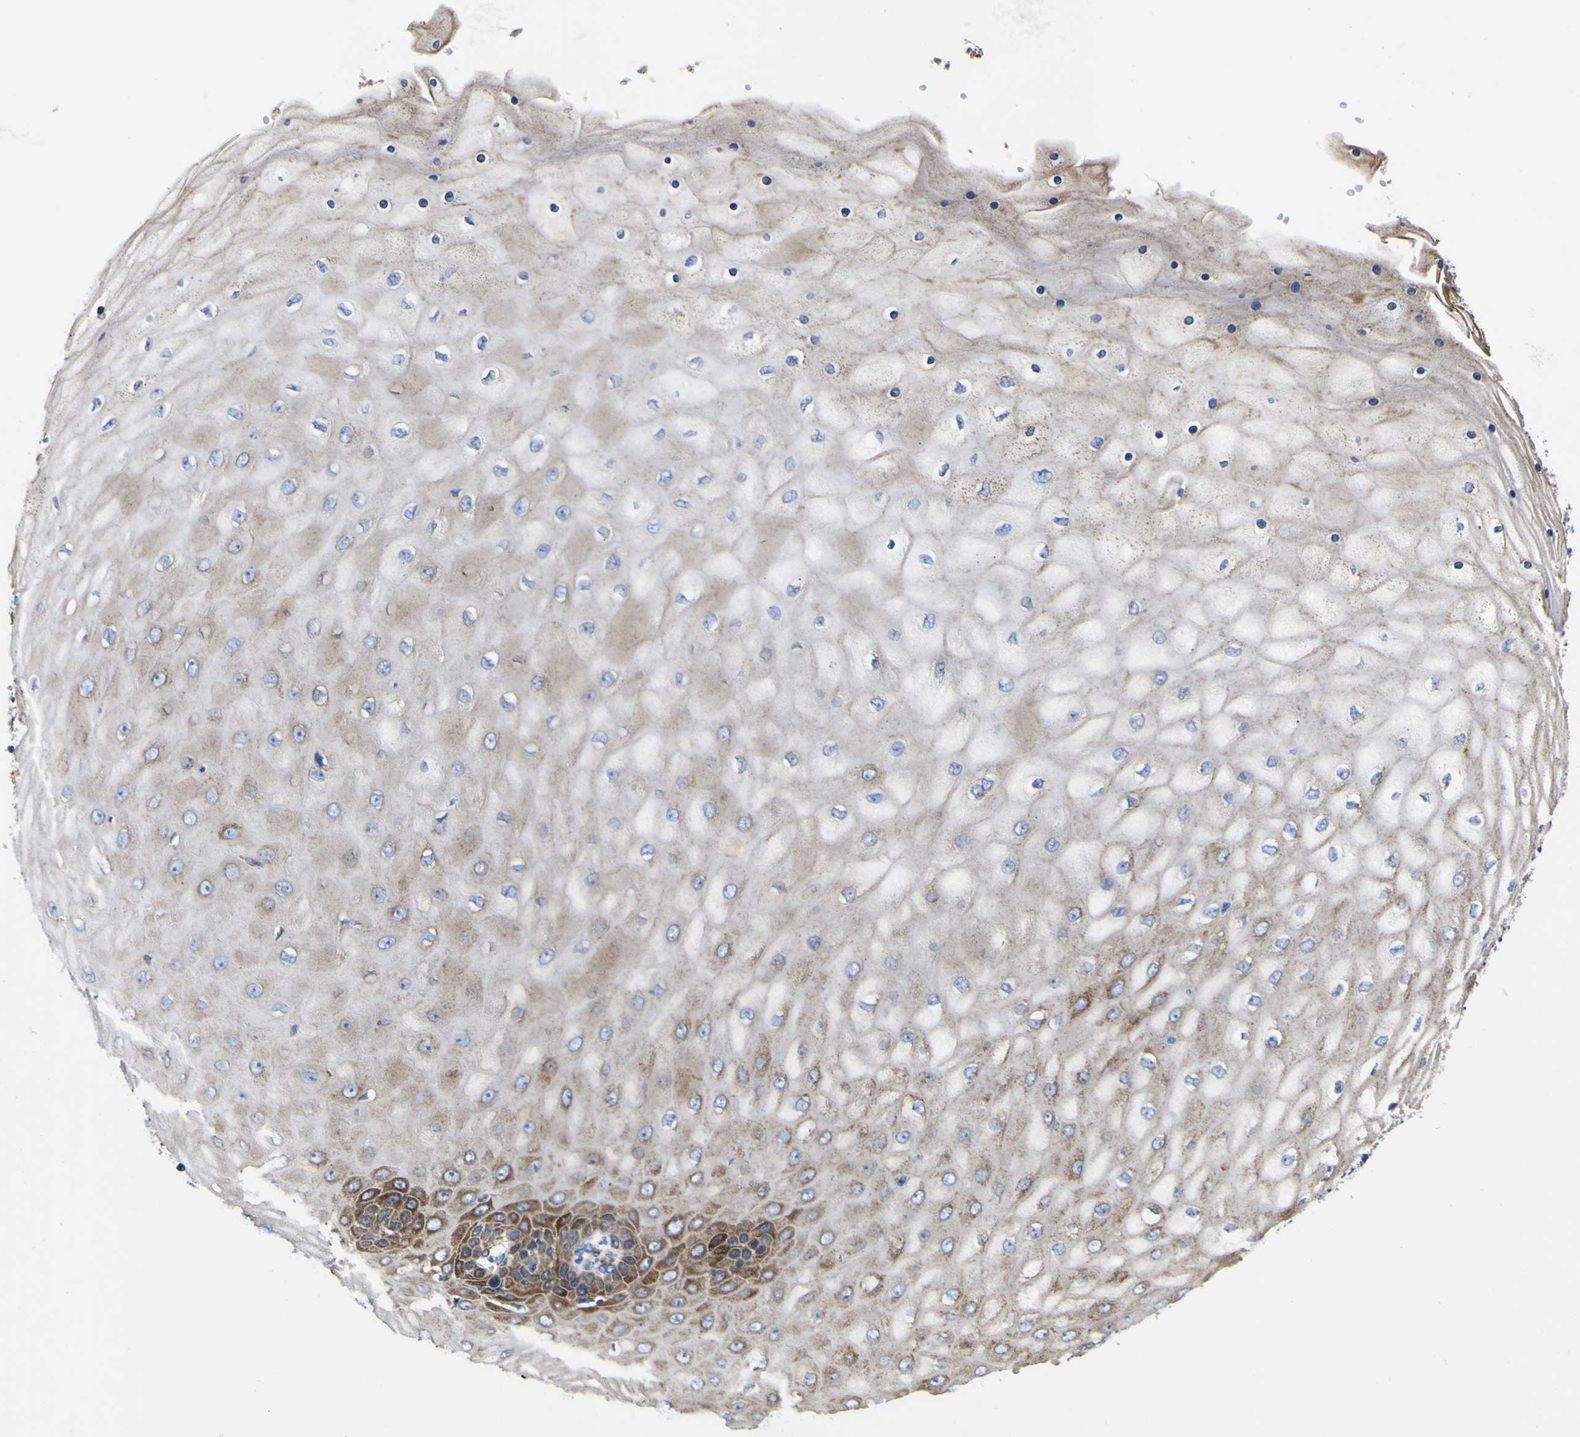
{"staining": {"intensity": "moderate", "quantity": "25%-75%", "location": "cytoplasmic/membranous"}, "tissue": "cervical cancer", "cell_type": "Tumor cells", "image_type": "cancer", "snomed": [{"axis": "morphology", "description": "Squamous cell carcinoma, NOS"}, {"axis": "topography", "description": "Cervix"}], "caption": "A brown stain highlights moderate cytoplasmic/membranous expression of a protein in squamous cell carcinoma (cervical) tumor cells. The protein of interest is shown in brown color, while the nuclei are stained blue.", "gene": "SCD", "patient": {"sex": "female", "age": 35}}